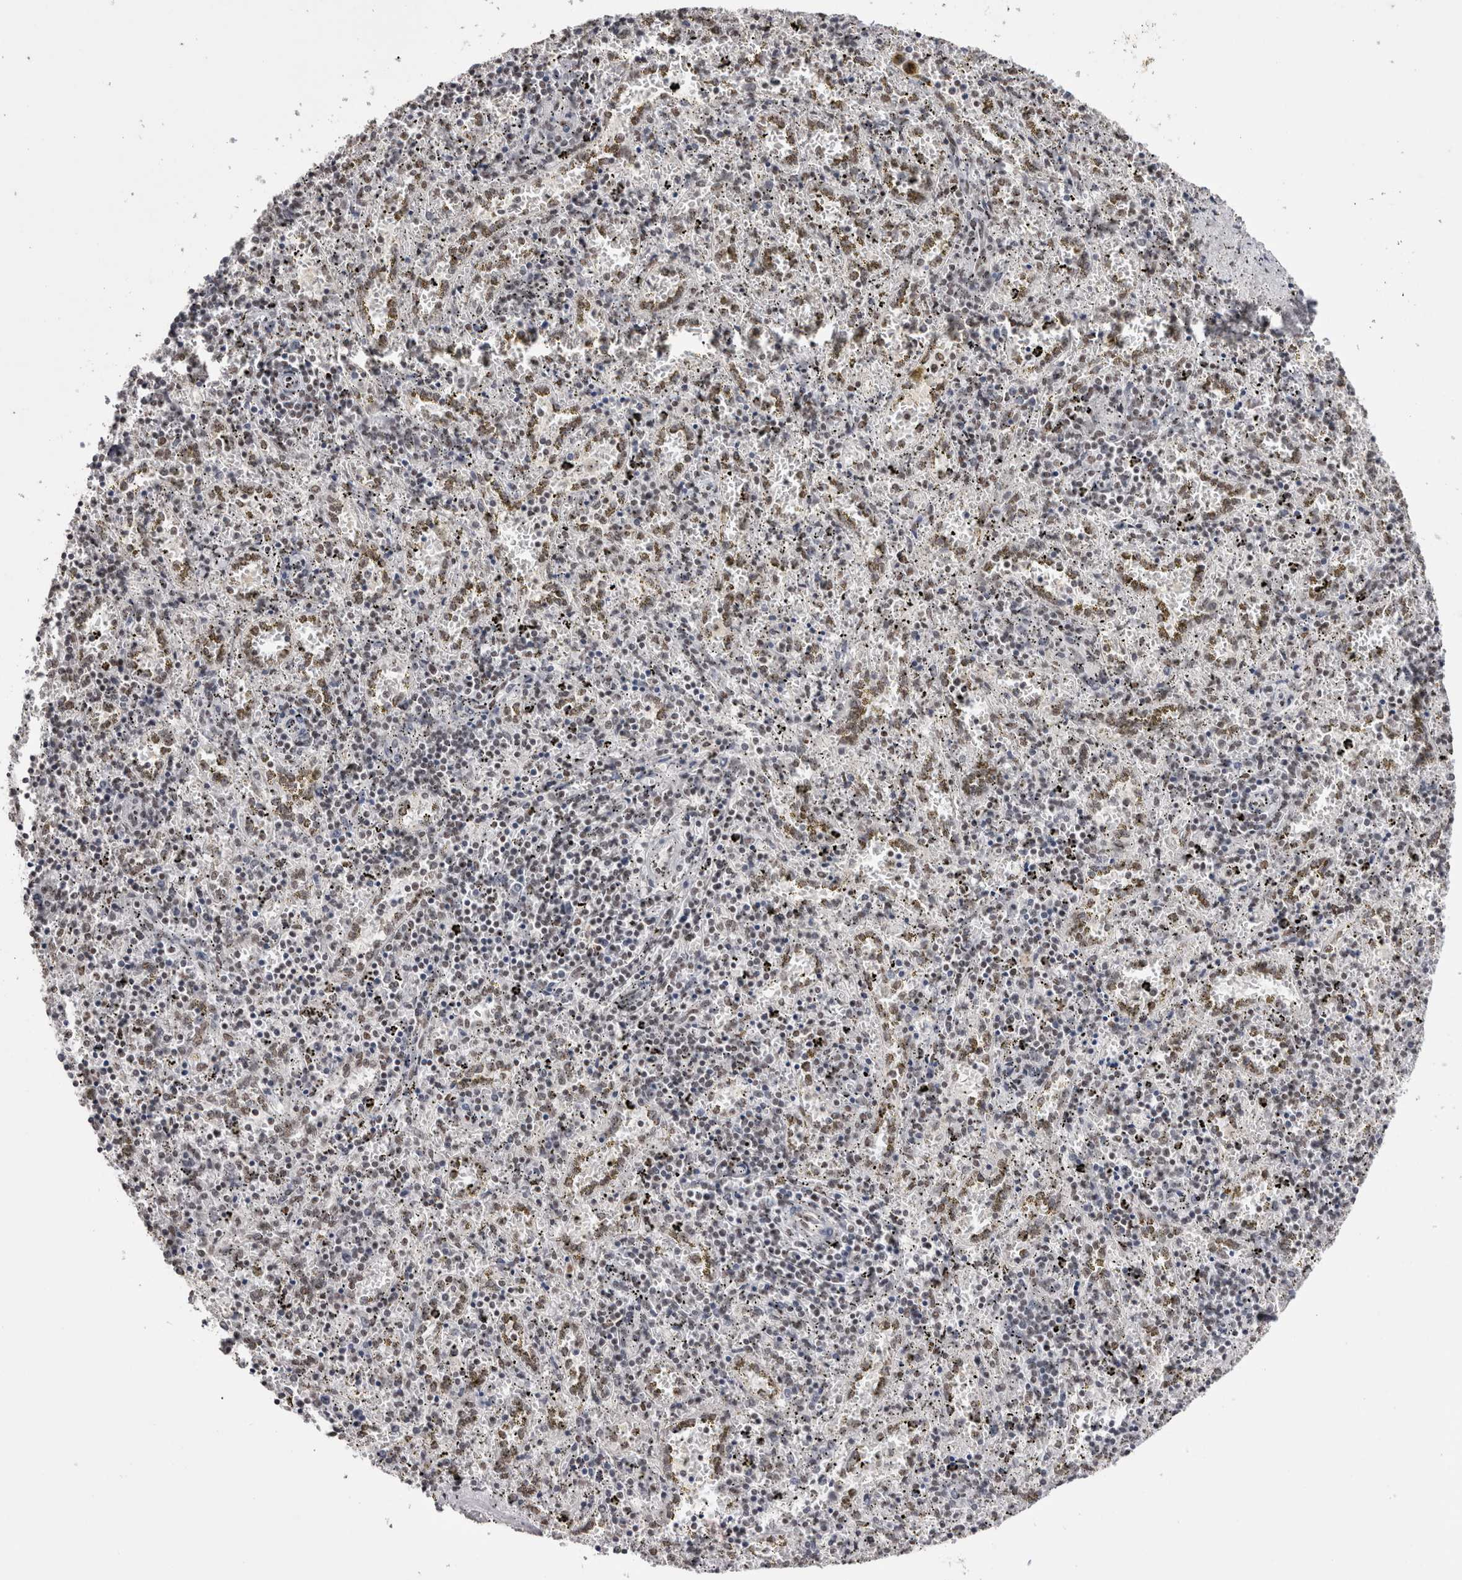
{"staining": {"intensity": "weak", "quantity": "25%-75%", "location": "nuclear"}, "tissue": "spleen", "cell_type": "Cells in red pulp", "image_type": "normal", "snomed": [{"axis": "morphology", "description": "Normal tissue, NOS"}, {"axis": "topography", "description": "Spleen"}], "caption": "Spleen stained for a protein exhibits weak nuclear positivity in cells in red pulp. (IHC, brightfield microscopy, high magnification).", "gene": "SMC1A", "patient": {"sex": "male", "age": 11}}